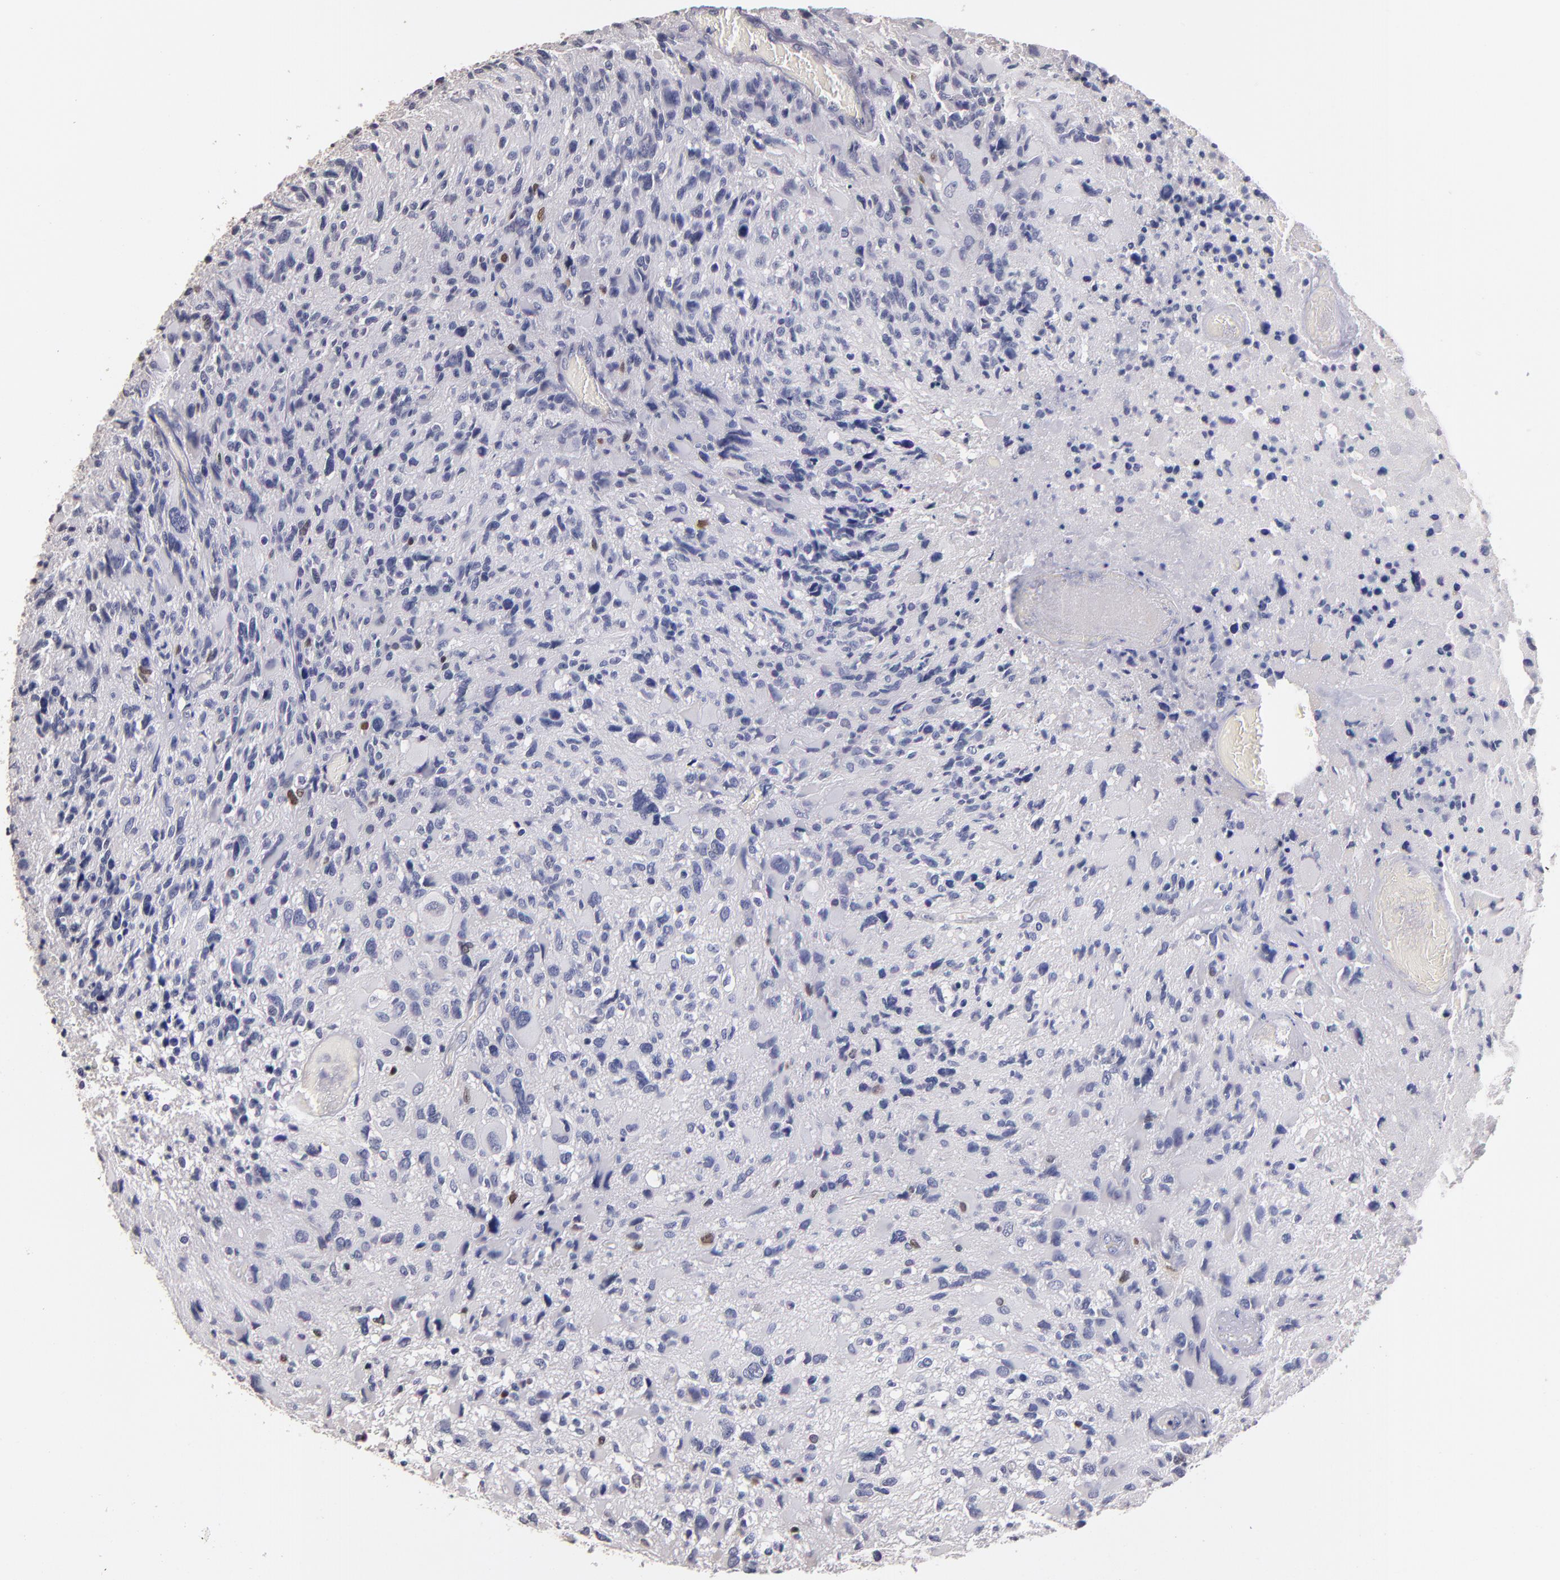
{"staining": {"intensity": "strong", "quantity": "<25%", "location": "nuclear"}, "tissue": "glioma", "cell_type": "Tumor cells", "image_type": "cancer", "snomed": [{"axis": "morphology", "description": "Glioma, malignant, High grade"}, {"axis": "topography", "description": "Brain"}], "caption": "Malignant glioma (high-grade) stained with a brown dye shows strong nuclear positive expression in approximately <25% of tumor cells.", "gene": "SOX10", "patient": {"sex": "male", "age": 69}}